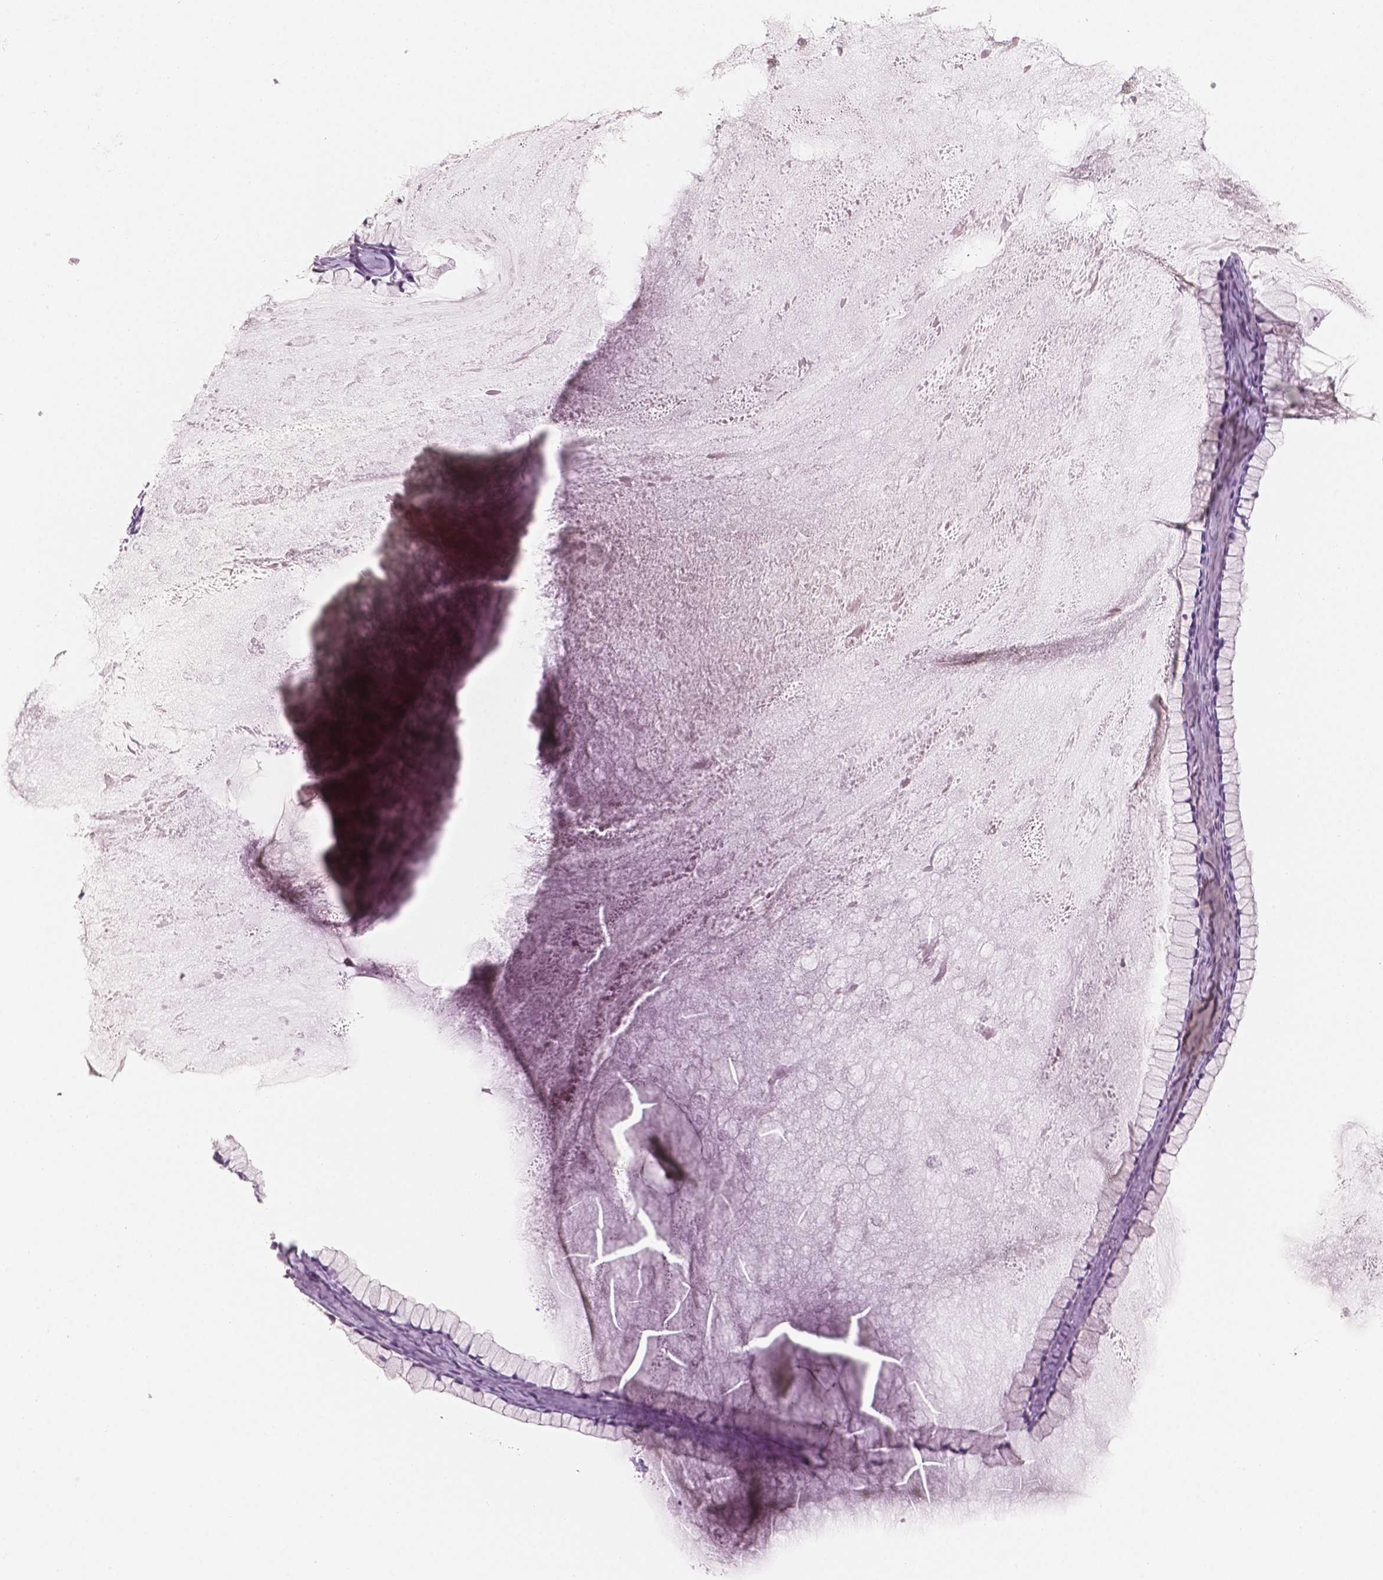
{"staining": {"intensity": "negative", "quantity": "none", "location": "none"}, "tissue": "ovarian cancer", "cell_type": "Tumor cells", "image_type": "cancer", "snomed": [{"axis": "morphology", "description": "Cystadenocarcinoma, mucinous, NOS"}, {"axis": "topography", "description": "Ovary"}], "caption": "This micrograph is of ovarian cancer (mucinous cystadenocarcinoma) stained with IHC to label a protein in brown with the nuclei are counter-stained blue. There is no staining in tumor cells. (DAB immunohistochemistry with hematoxylin counter stain).", "gene": "PLIN4", "patient": {"sex": "female", "age": 41}}